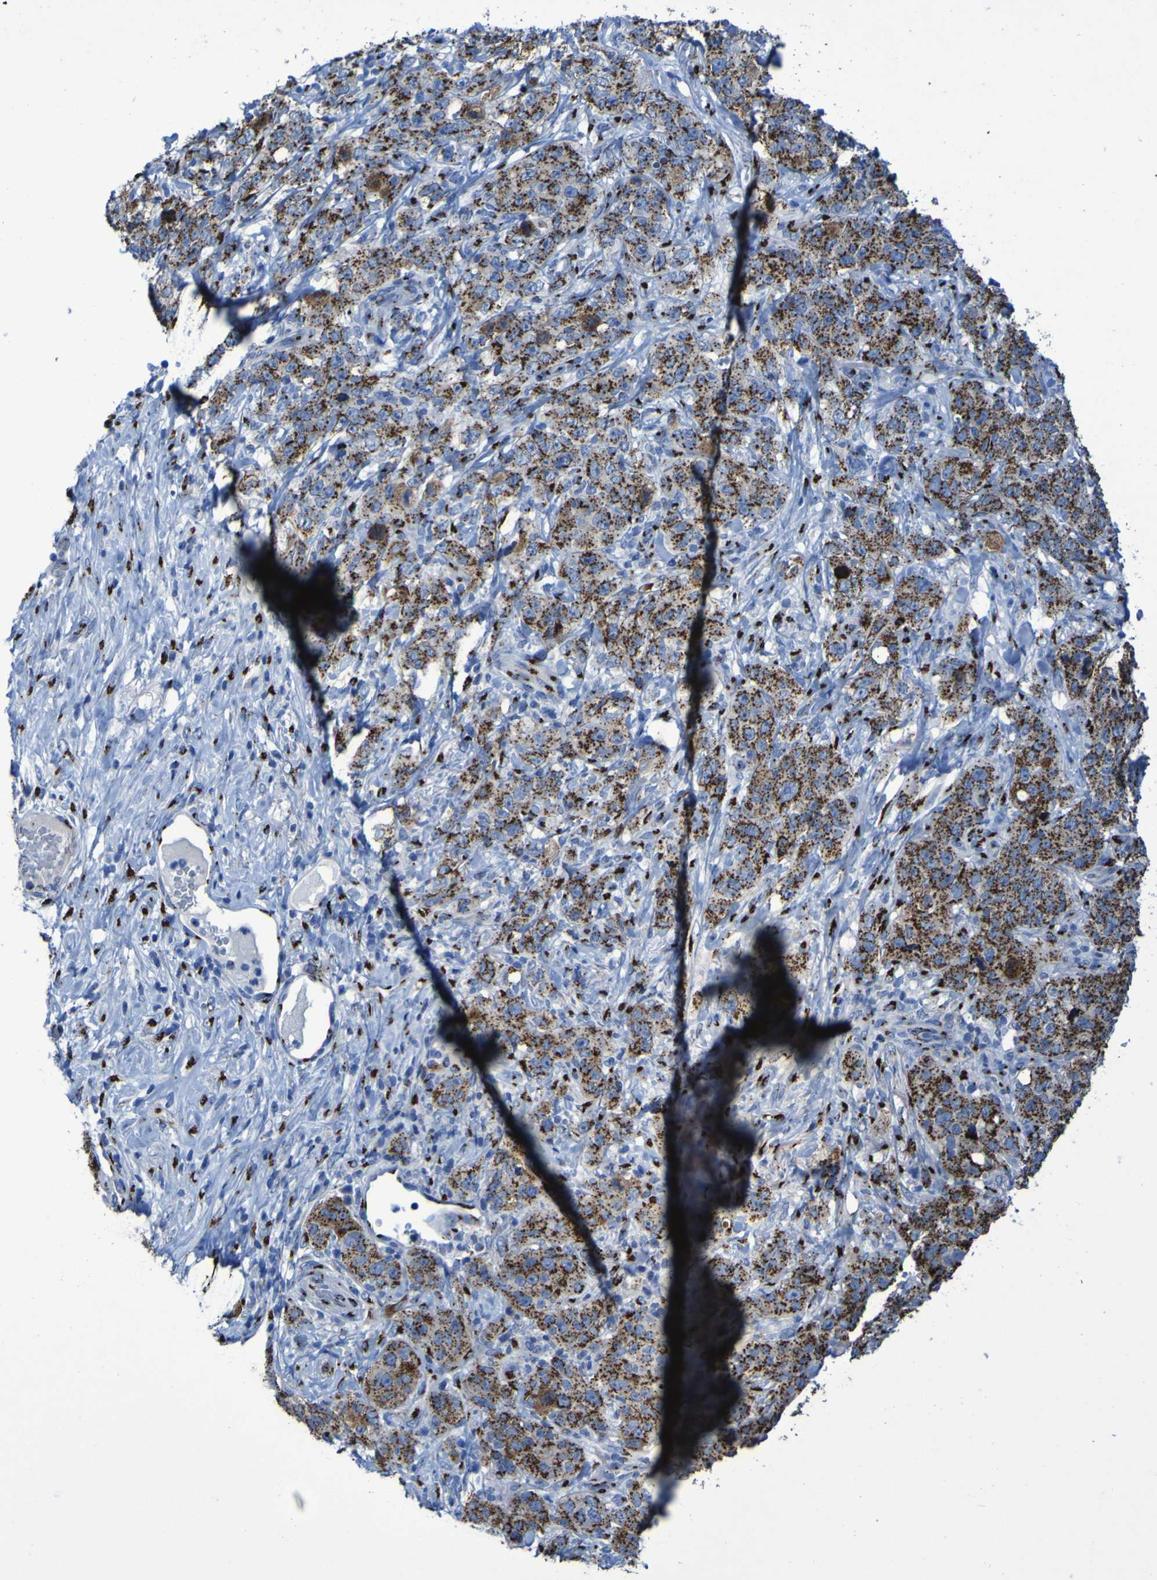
{"staining": {"intensity": "strong", "quantity": ">75%", "location": "cytoplasmic/membranous"}, "tissue": "stomach cancer", "cell_type": "Tumor cells", "image_type": "cancer", "snomed": [{"axis": "morphology", "description": "Adenocarcinoma, NOS"}, {"axis": "topography", "description": "Stomach"}], "caption": "IHC (DAB (3,3'-diaminobenzidine)) staining of human adenocarcinoma (stomach) demonstrates strong cytoplasmic/membranous protein positivity in approximately >75% of tumor cells.", "gene": "GOLM1", "patient": {"sex": "male", "age": 48}}